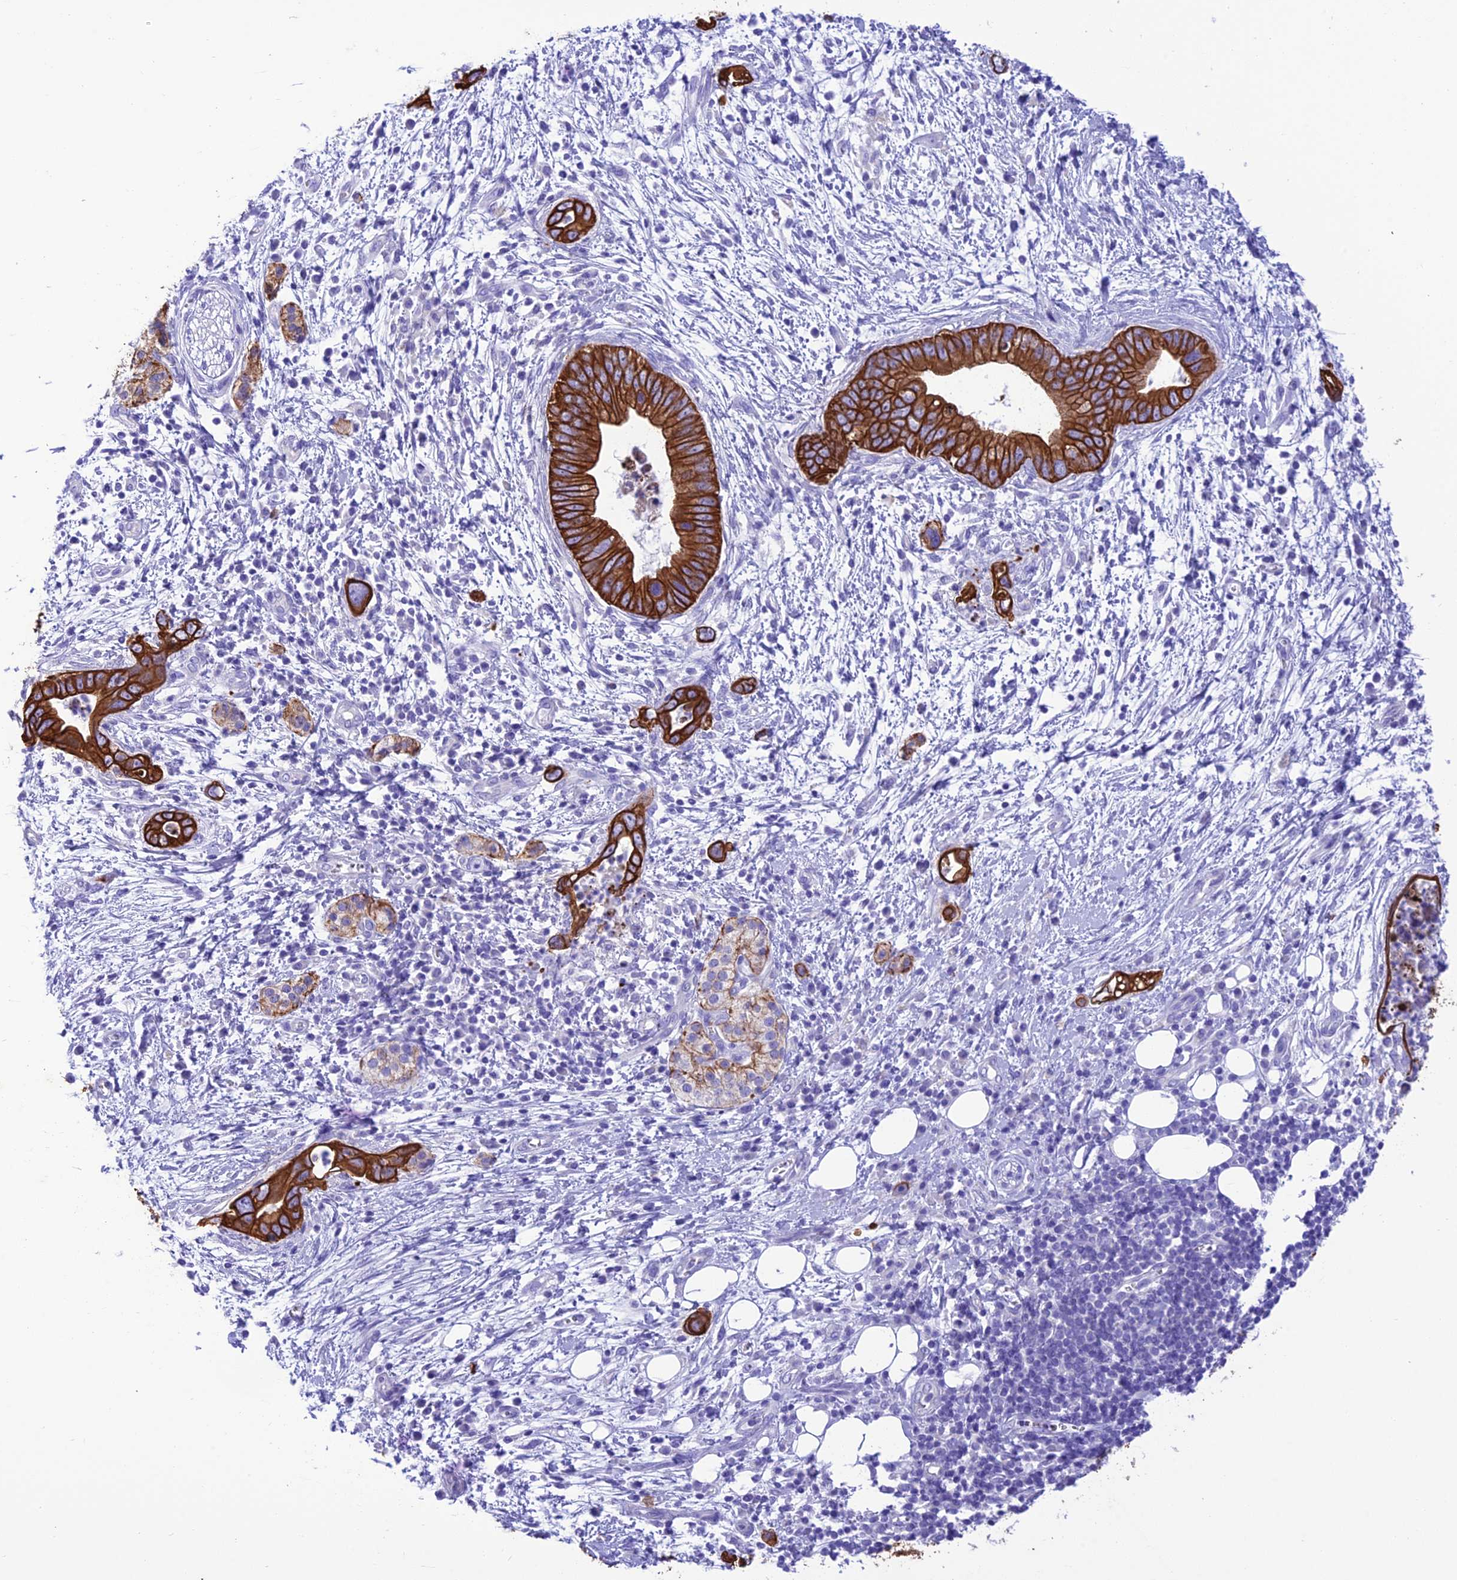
{"staining": {"intensity": "strong", "quantity": ">75%", "location": "cytoplasmic/membranous"}, "tissue": "pancreatic cancer", "cell_type": "Tumor cells", "image_type": "cancer", "snomed": [{"axis": "morphology", "description": "Adenocarcinoma, NOS"}, {"axis": "topography", "description": "Pancreas"}], "caption": "Pancreatic adenocarcinoma stained with immunohistochemistry (IHC) exhibits strong cytoplasmic/membranous staining in about >75% of tumor cells.", "gene": "VPS52", "patient": {"sex": "male", "age": 75}}